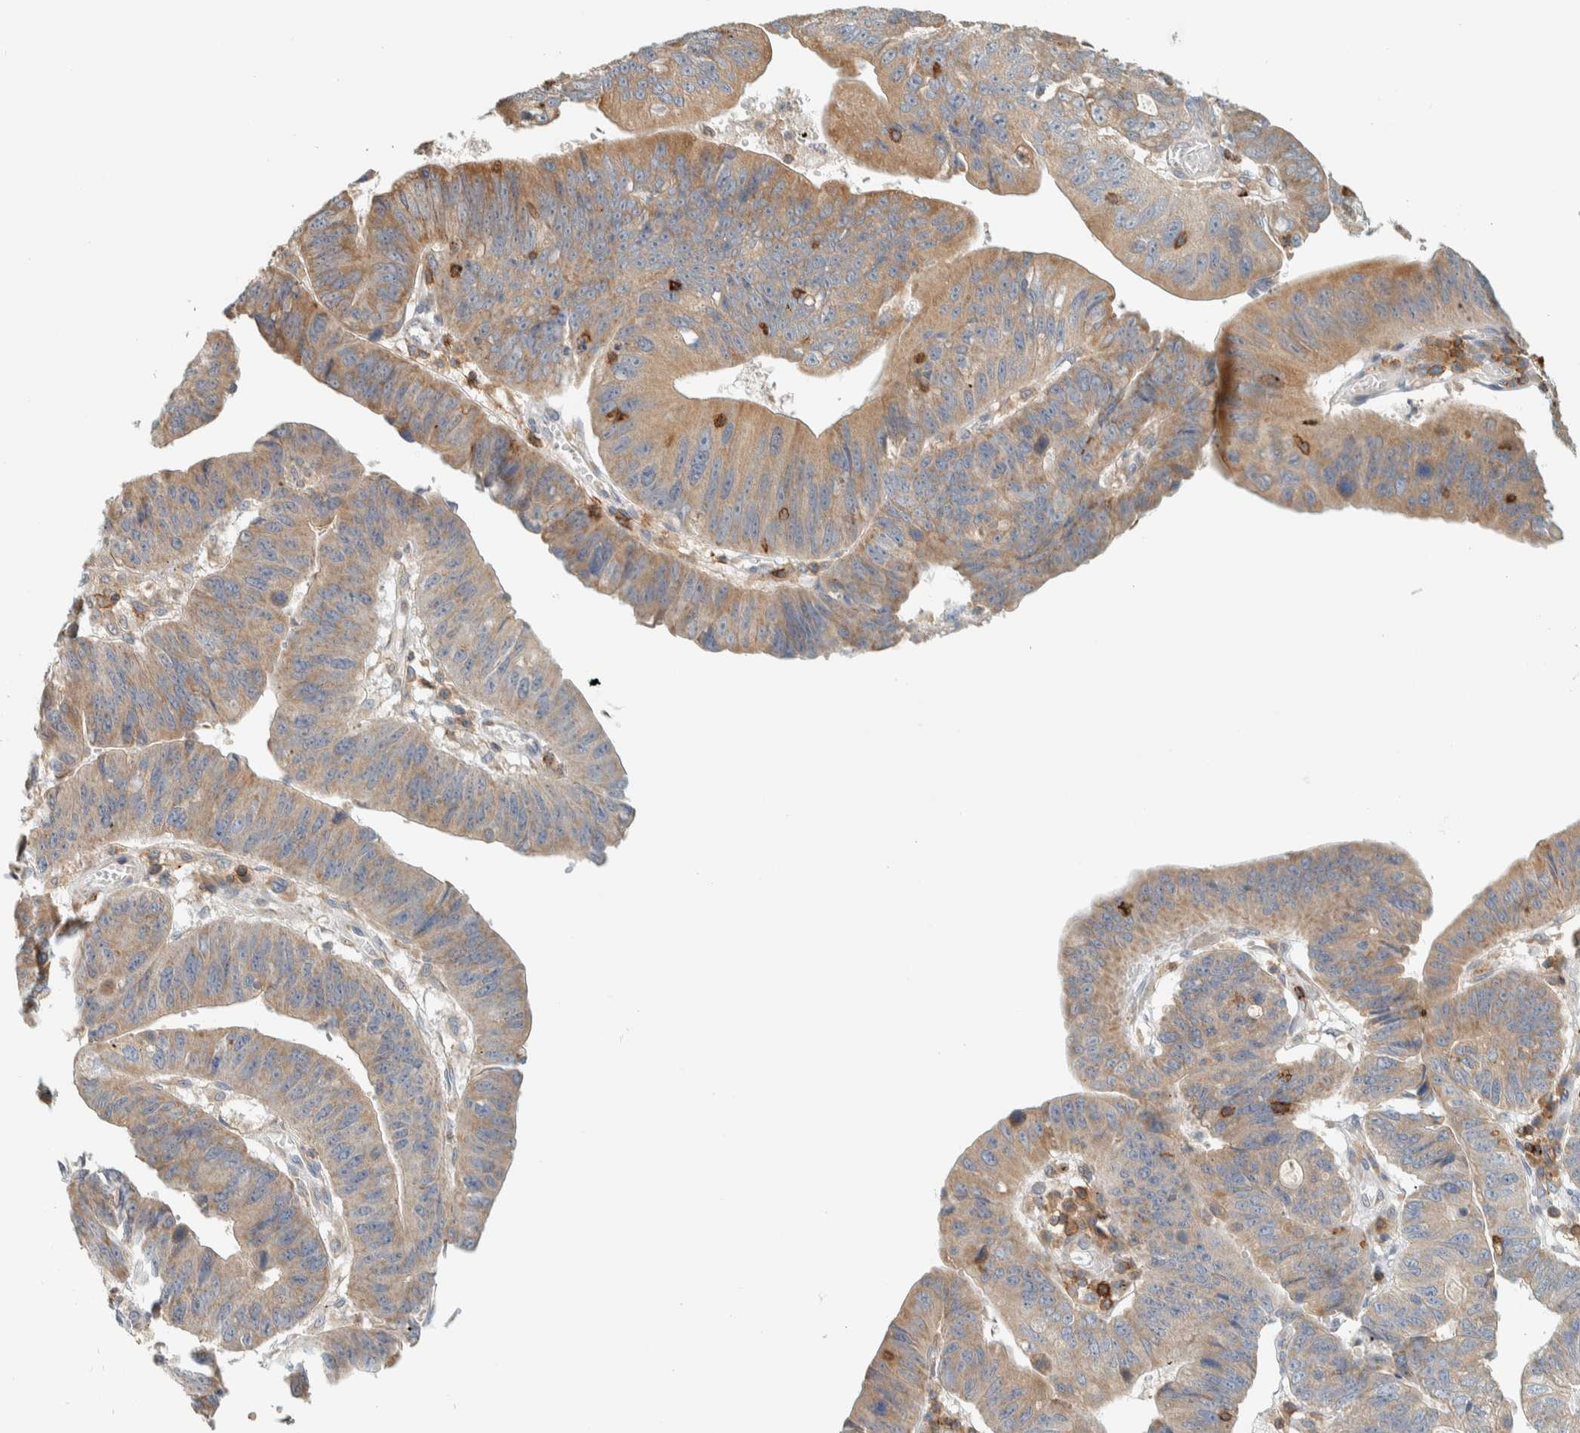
{"staining": {"intensity": "moderate", "quantity": "25%-75%", "location": "cytoplasmic/membranous"}, "tissue": "stomach cancer", "cell_type": "Tumor cells", "image_type": "cancer", "snomed": [{"axis": "morphology", "description": "Adenocarcinoma, NOS"}, {"axis": "topography", "description": "Stomach"}], "caption": "Human stomach adenocarcinoma stained with a protein marker demonstrates moderate staining in tumor cells.", "gene": "CCDC57", "patient": {"sex": "male", "age": 59}}